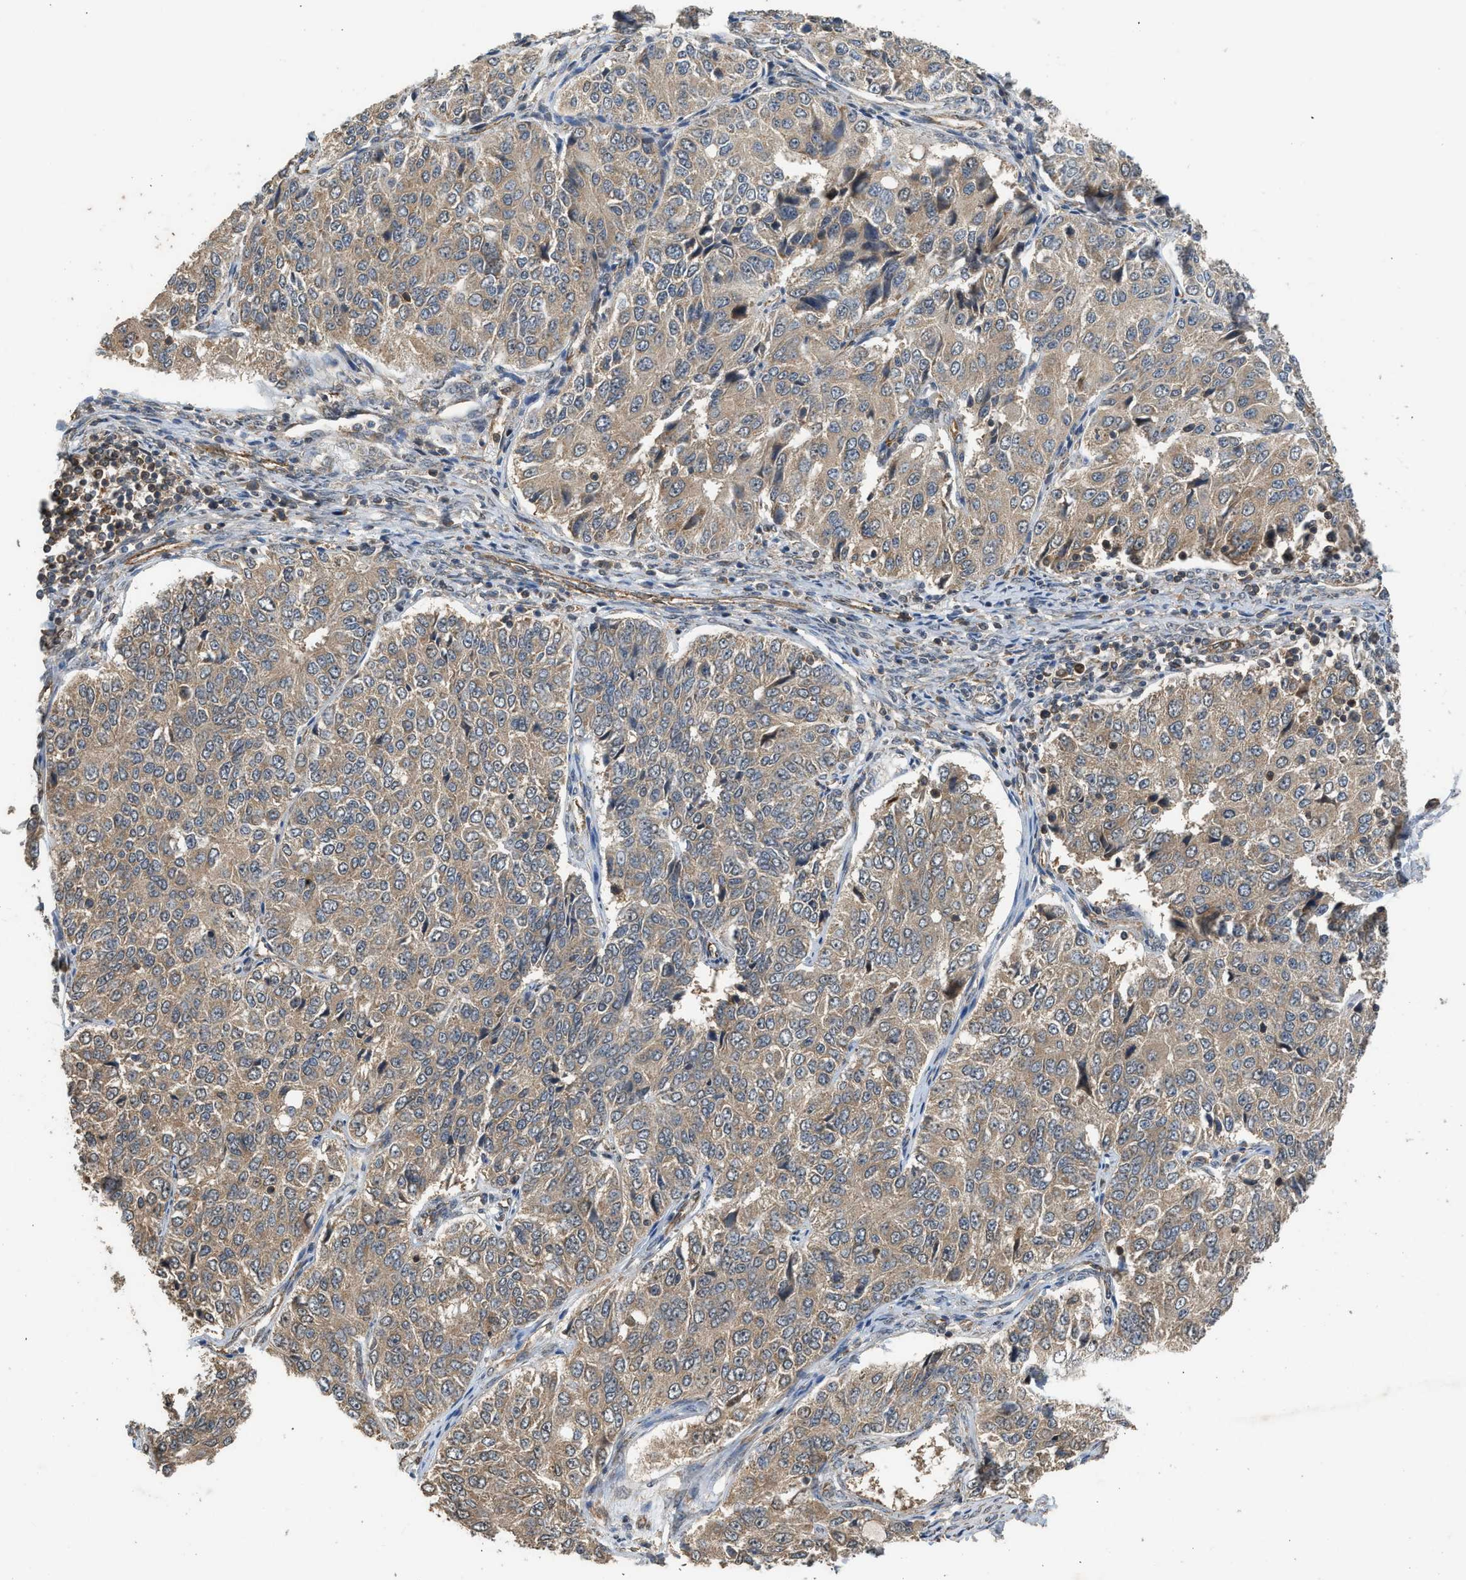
{"staining": {"intensity": "weak", "quantity": ">75%", "location": "cytoplasmic/membranous"}, "tissue": "ovarian cancer", "cell_type": "Tumor cells", "image_type": "cancer", "snomed": [{"axis": "morphology", "description": "Carcinoma, endometroid"}, {"axis": "topography", "description": "Ovary"}], "caption": "Immunohistochemistry (IHC) staining of ovarian cancer, which displays low levels of weak cytoplasmic/membranous expression in about >75% of tumor cells indicating weak cytoplasmic/membranous protein staining. The staining was performed using DAB (3,3'-diaminobenzidine) (brown) for protein detection and nuclei were counterstained in hematoxylin (blue).", "gene": "HIP1R", "patient": {"sex": "female", "age": 51}}